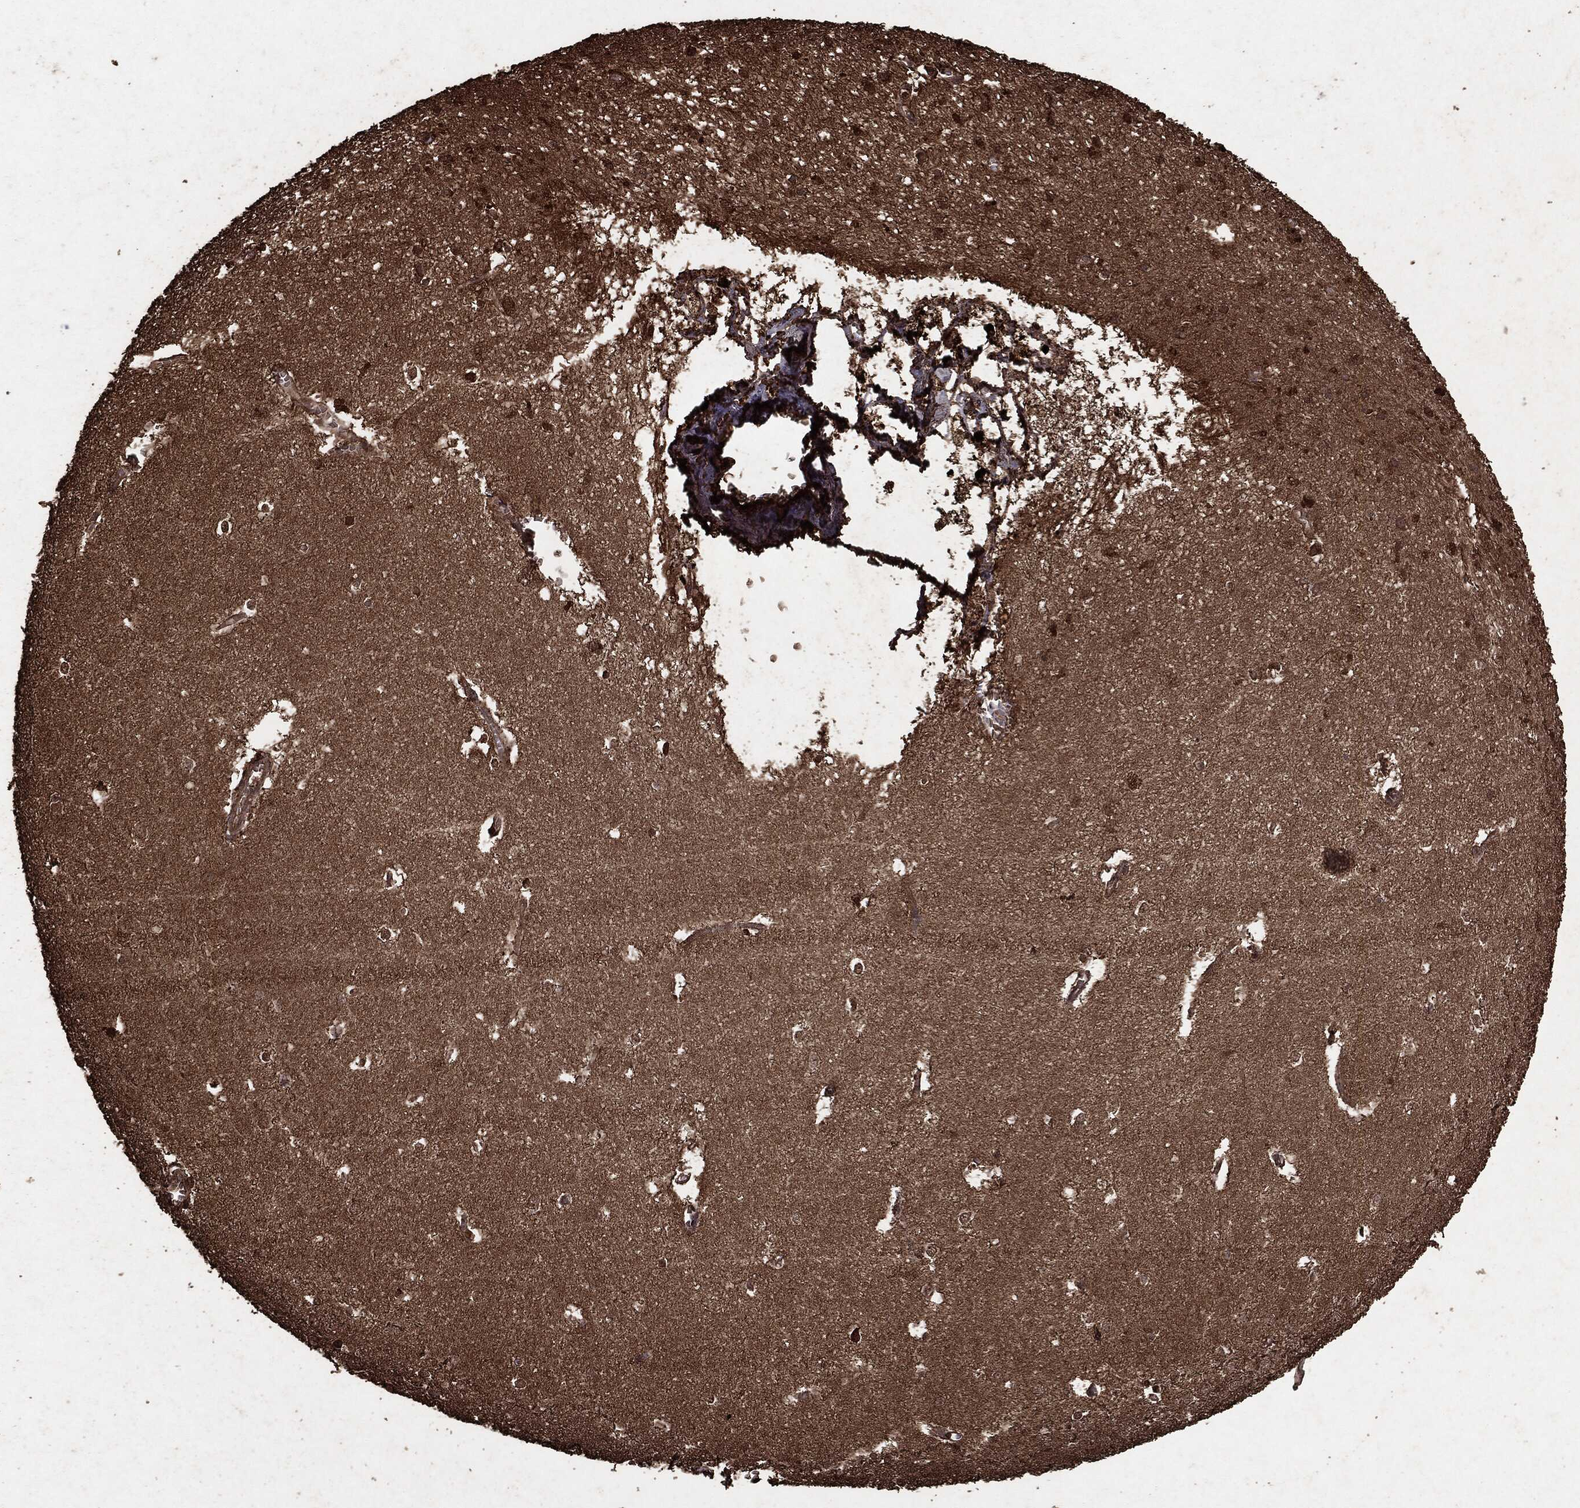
{"staining": {"intensity": "negative", "quantity": "none", "location": "none"}, "tissue": "hippocampus", "cell_type": "Glial cells", "image_type": "normal", "snomed": [{"axis": "morphology", "description": "Normal tissue, NOS"}, {"axis": "topography", "description": "Hippocampus"}], "caption": "The micrograph displays no staining of glial cells in normal hippocampus.", "gene": "ARAF", "patient": {"sex": "female", "age": 64}}